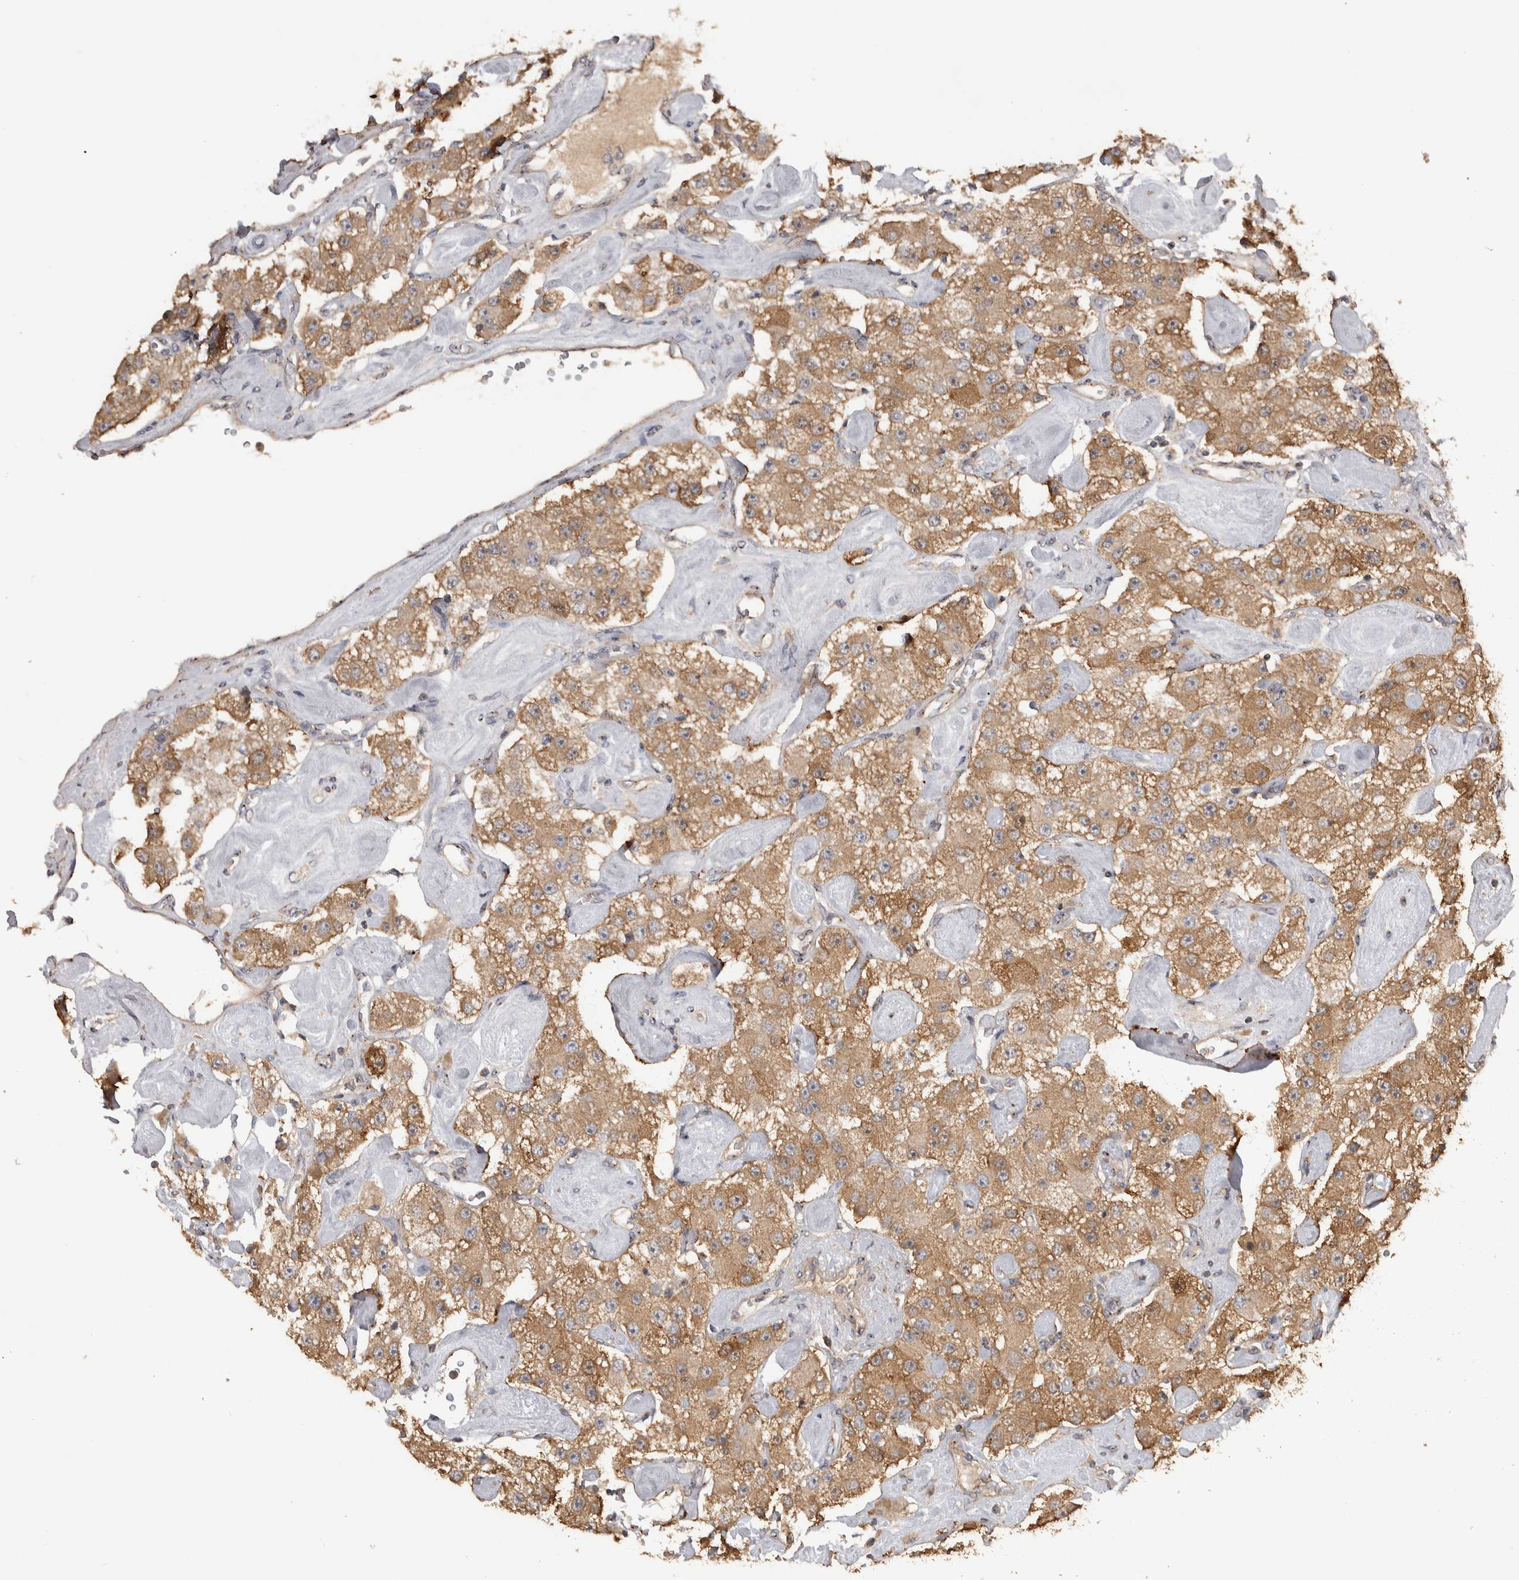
{"staining": {"intensity": "moderate", "quantity": ">75%", "location": "cytoplasmic/membranous"}, "tissue": "carcinoid", "cell_type": "Tumor cells", "image_type": "cancer", "snomed": [{"axis": "morphology", "description": "Carcinoid, malignant, NOS"}, {"axis": "topography", "description": "Pancreas"}], "caption": "Immunohistochemistry of carcinoid demonstrates medium levels of moderate cytoplasmic/membranous positivity in approximately >75% of tumor cells. The staining is performed using DAB brown chromogen to label protein expression. The nuclei are counter-stained blue using hematoxylin.", "gene": "IFRD1", "patient": {"sex": "male", "age": 41}}